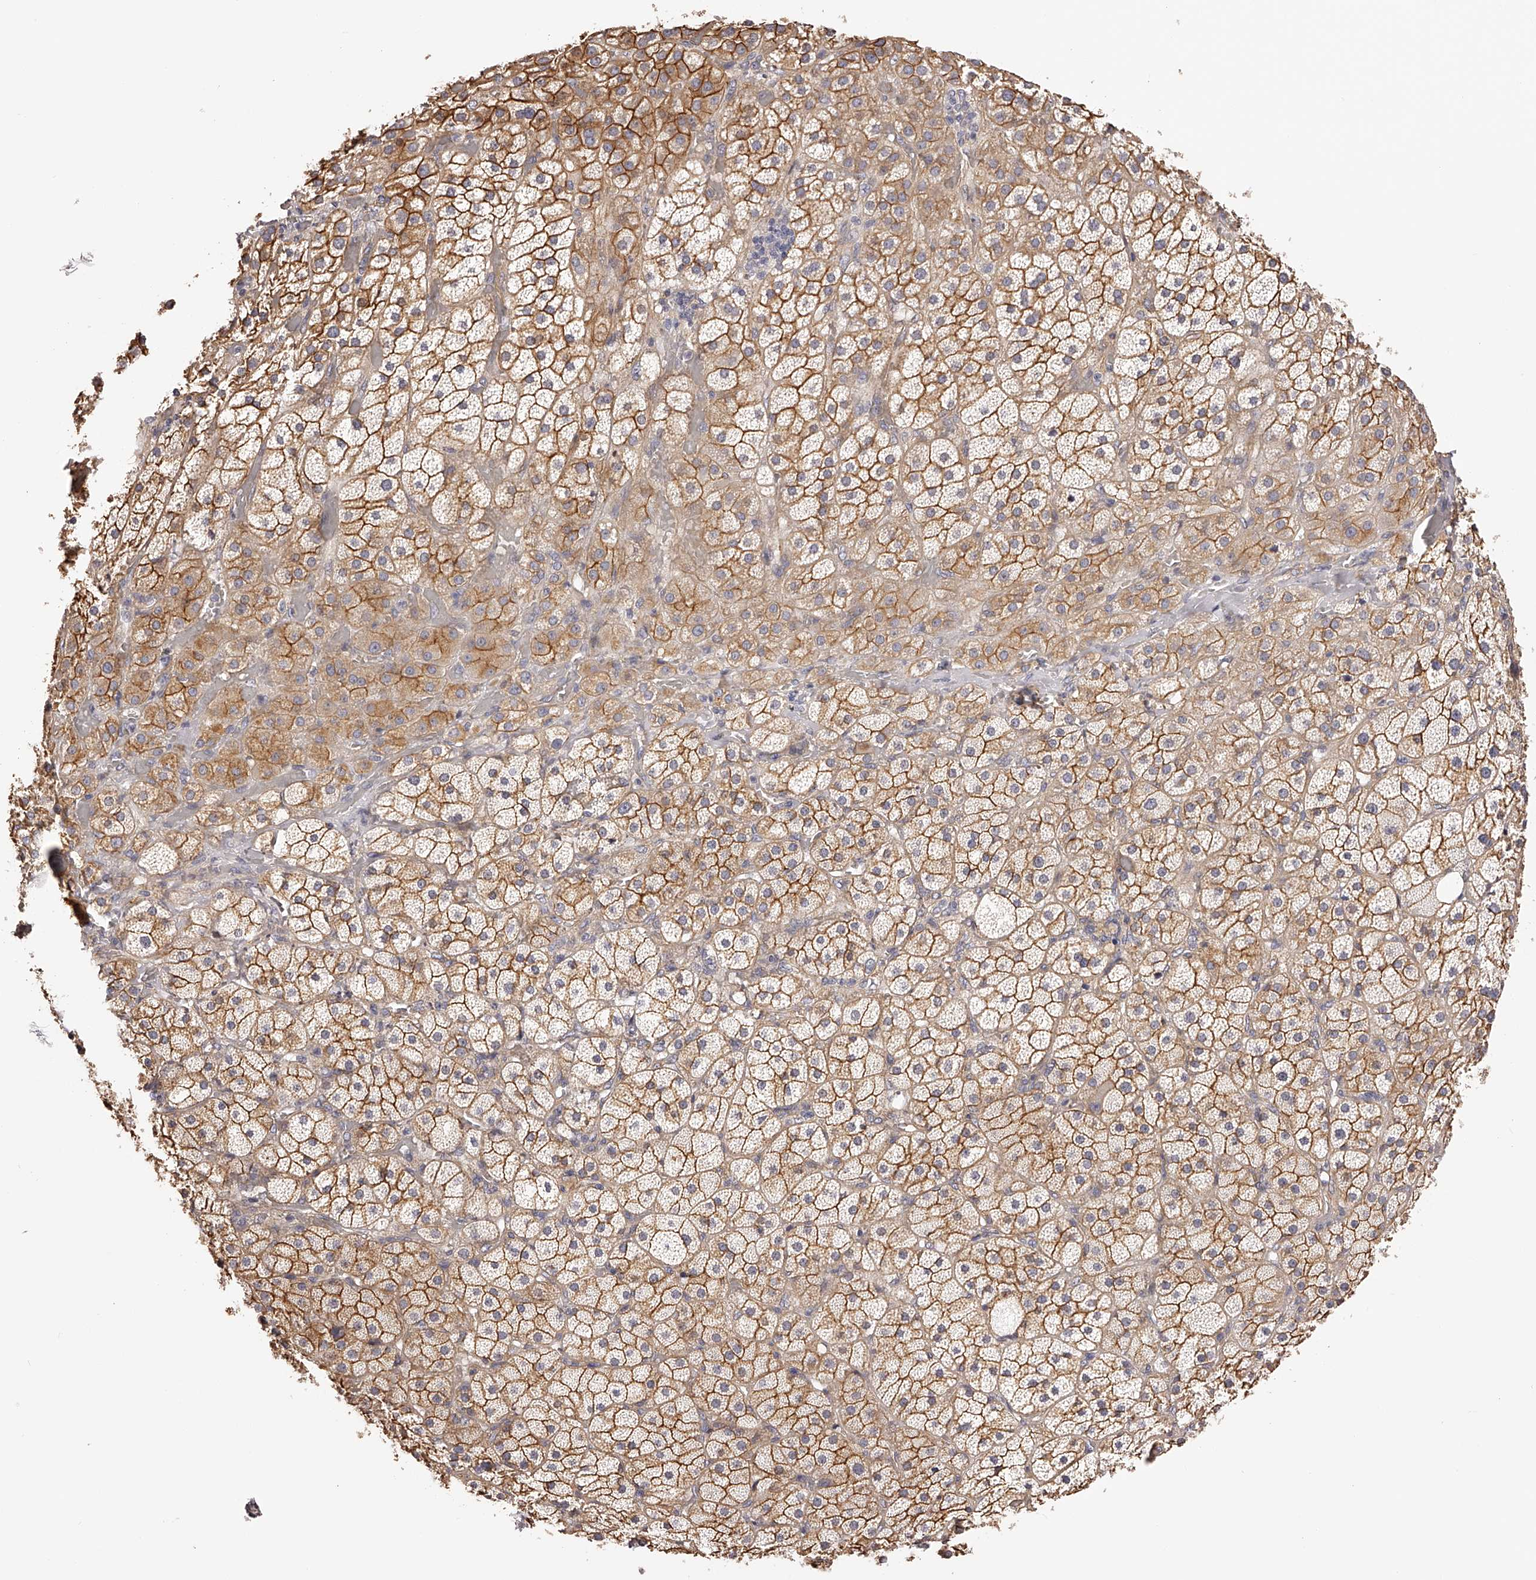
{"staining": {"intensity": "moderate", "quantity": ">75%", "location": "cytoplasmic/membranous"}, "tissue": "adrenal gland", "cell_type": "Glandular cells", "image_type": "normal", "snomed": [{"axis": "morphology", "description": "Normal tissue, NOS"}, {"axis": "topography", "description": "Adrenal gland"}], "caption": "Moderate cytoplasmic/membranous staining for a protein is seen in about >75% of glandular cells of benign adrenal gland using IHC.", "gene": "LTV1", "patient": {"sex": "male", "age": 57}}